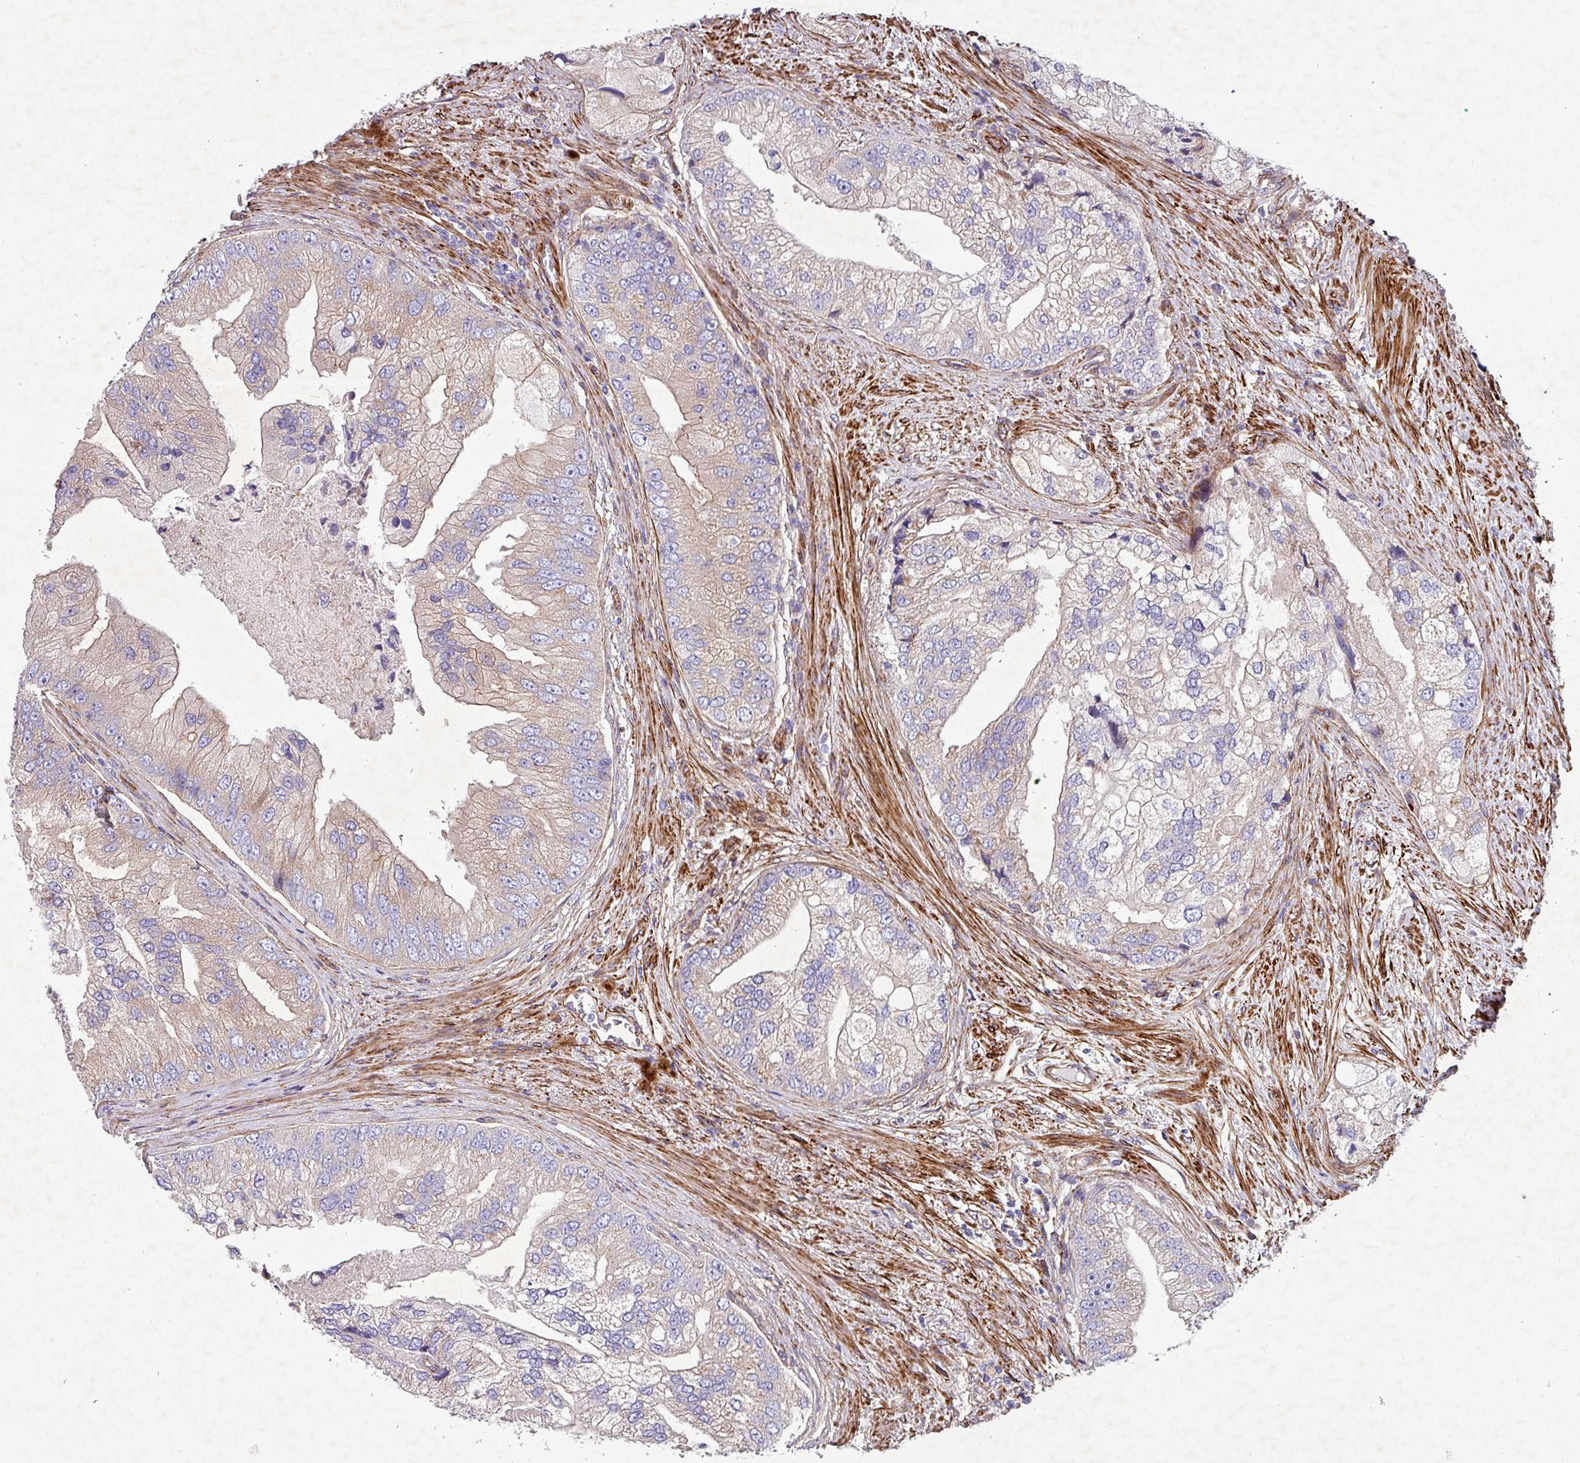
{"staining": {"intensity": "weak", "quantity": "25%-75%", "location": "cytoplasmic/membranous"}, "tissue": "prostate cancer", "cell_type": "Tumor cells", "image_type": "cancer", "snomed": [{"axis": "morphology", "description": "Adenocarcinoma, High grade"}, {"axis": "topography", "description": "Prostate"}], "caption": "A high-resolution image shows immunohistochemistry staining of prostate cancer (adenocarcinoma (high-grade)), which displays weak cytoplasmic/membranous staining in about 25%-75% of tumor cells. The staining was performed using DAB to visualize the protein expression in brown, while the nuclei were stained in blue with hematoxylin (Magnification: 20x).", "gene": "ATP2C2", "patient": {"sex": "male", "age": 70}}